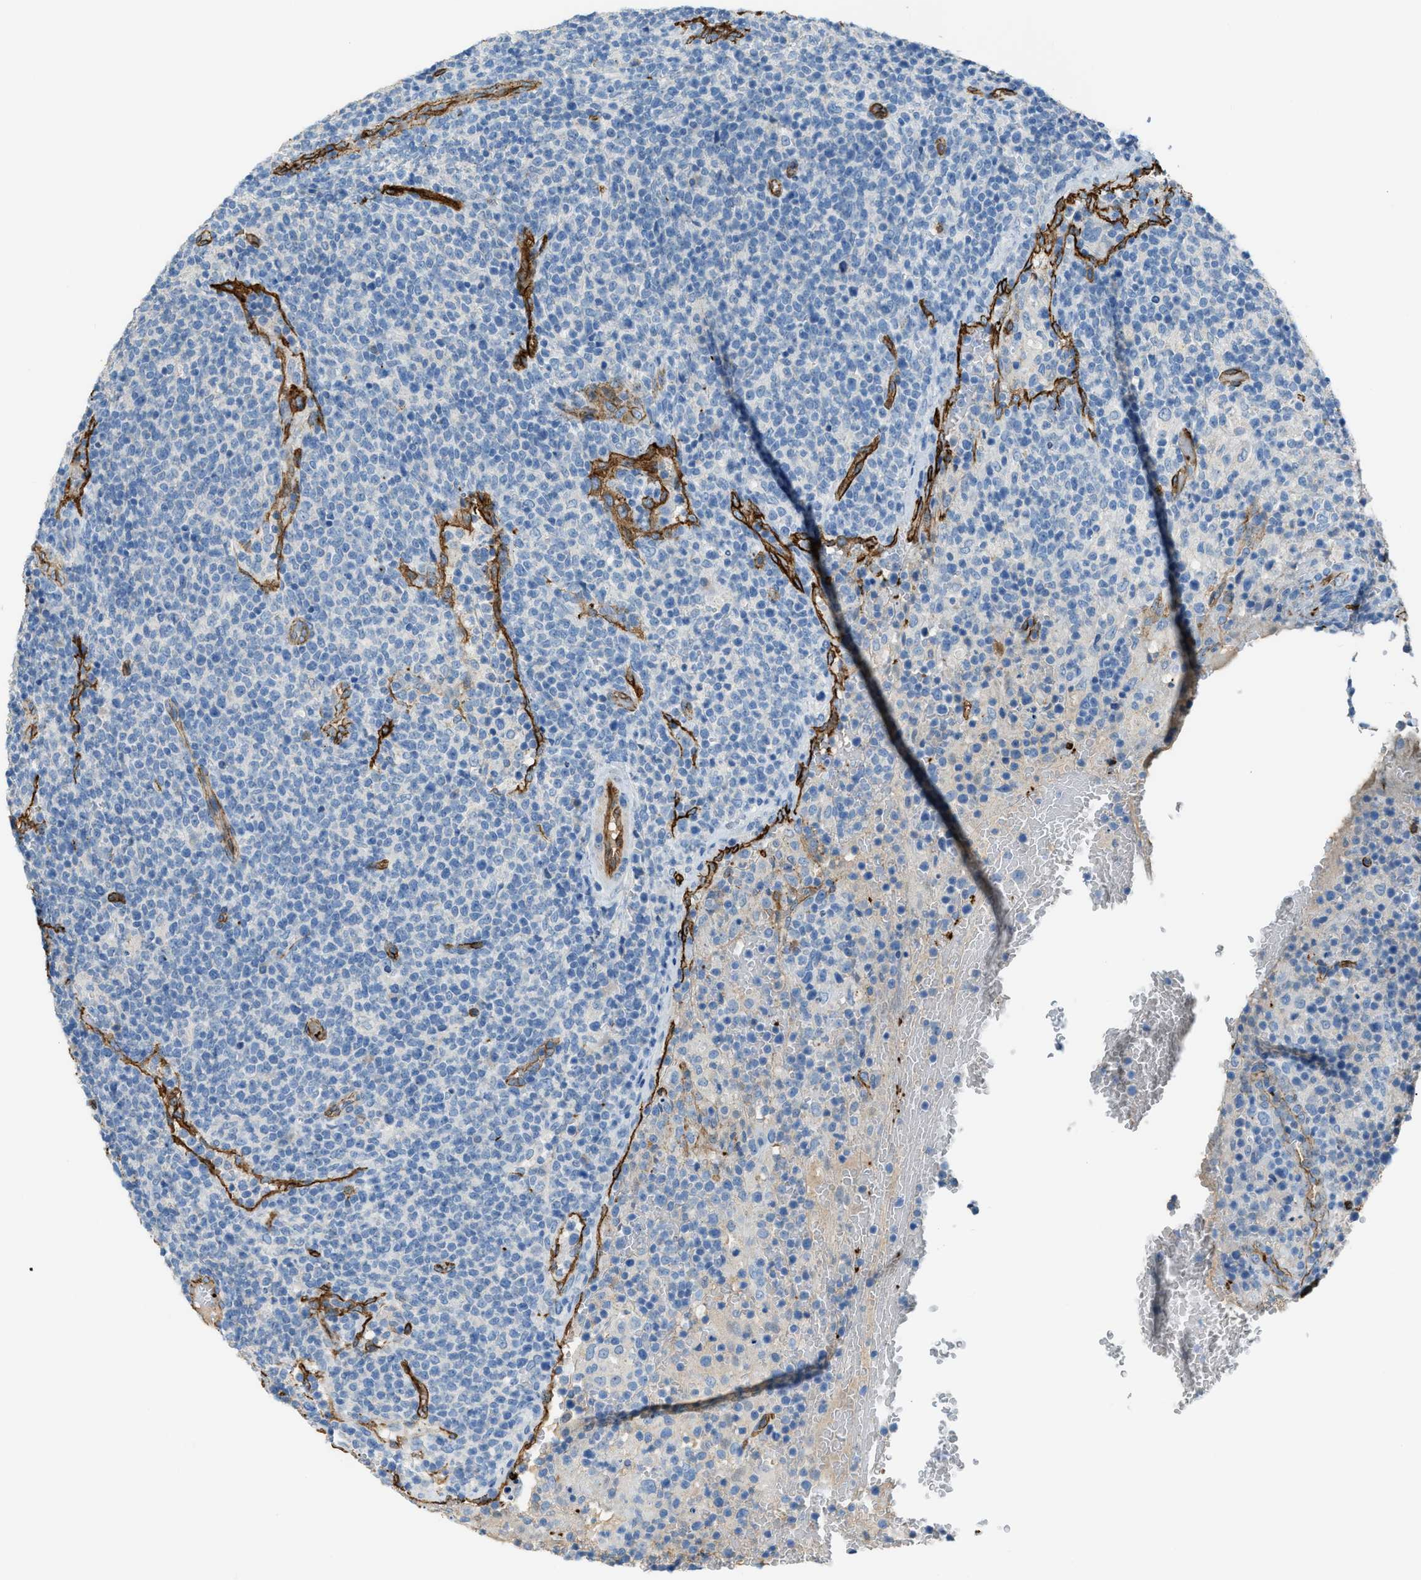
{"staining": {"intensity": "negative", "quantity": "none", "location": "none"}, "tissue": "lymphoma", "cell_type": "Tumor cells", "image_type": "cancer", "snomed": [{"axis": "morphology", "description": "Malignant lymphoma, non-Hodgkin's type, High grade"}, {"axis": "topography", "description": "Lymph node"}], "caption": "This is a micrograph of immunohistochemistry staining of malignant lymphoma, non-Hodgkin's type (high-grade), which shows no staining in tumor cells.", "gene": "SLC22A15", "patient": {"sex": "male", "age": 61}}